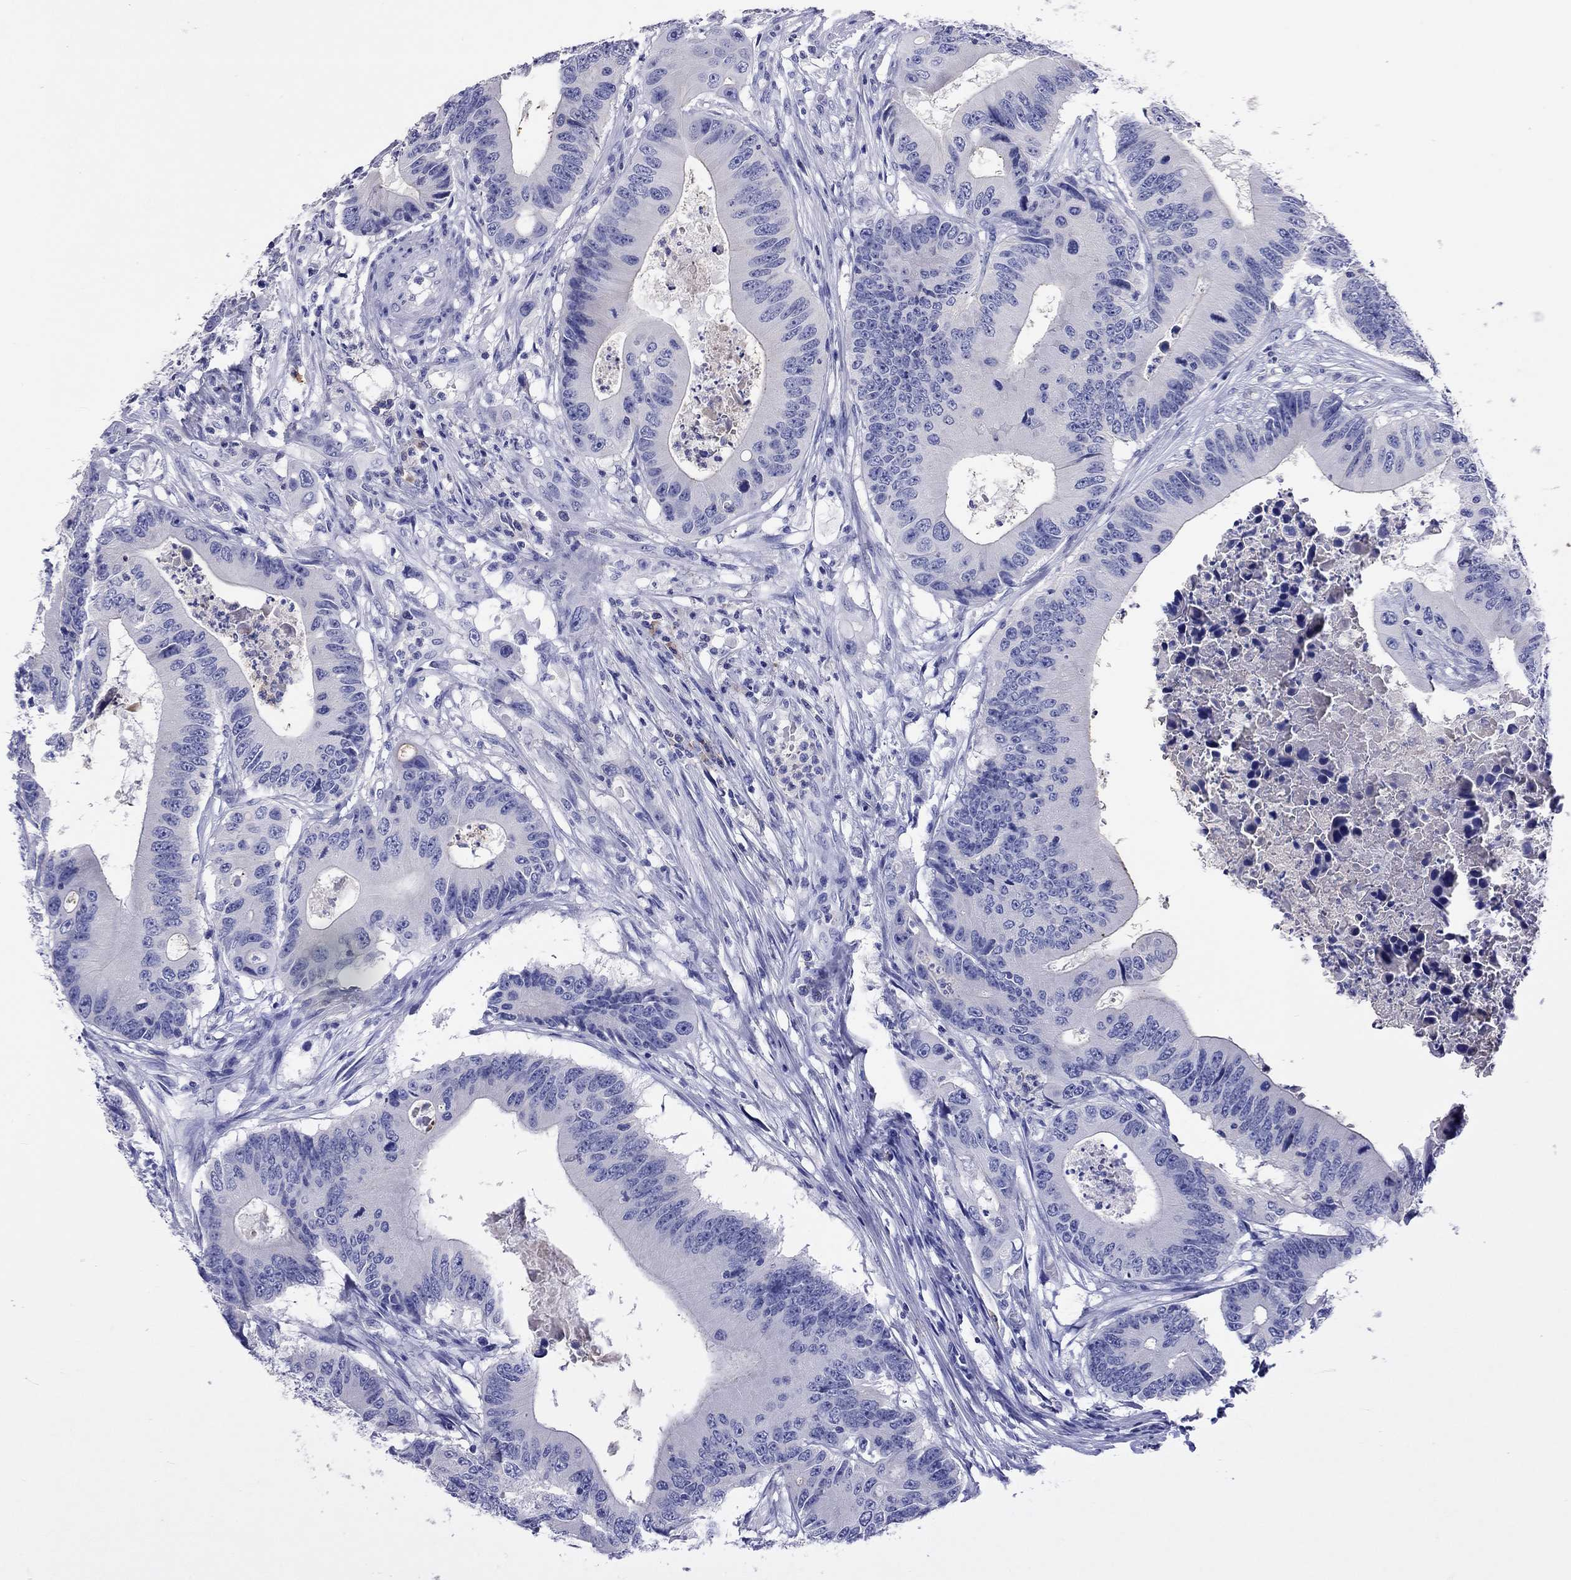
{"staining": {"intensity": "negative", "quantity": "none", "location": "none"}, "tissue": "colorectal cancer", "cell_type": "Tumor cells", "image_type": "cancer", "snomed": [{"axis": "morphology", "description": "Adenocarcinoma, NOS"}, {"axis": "topography", "description": "Colon"}], "caption": "Immunohistochemical staining of colorectal cancer (adenocarcinoma) displays no significant staining in tumor cells.", "gene": "CALHM1", "patient": {"sex": "female", "age": 90}}